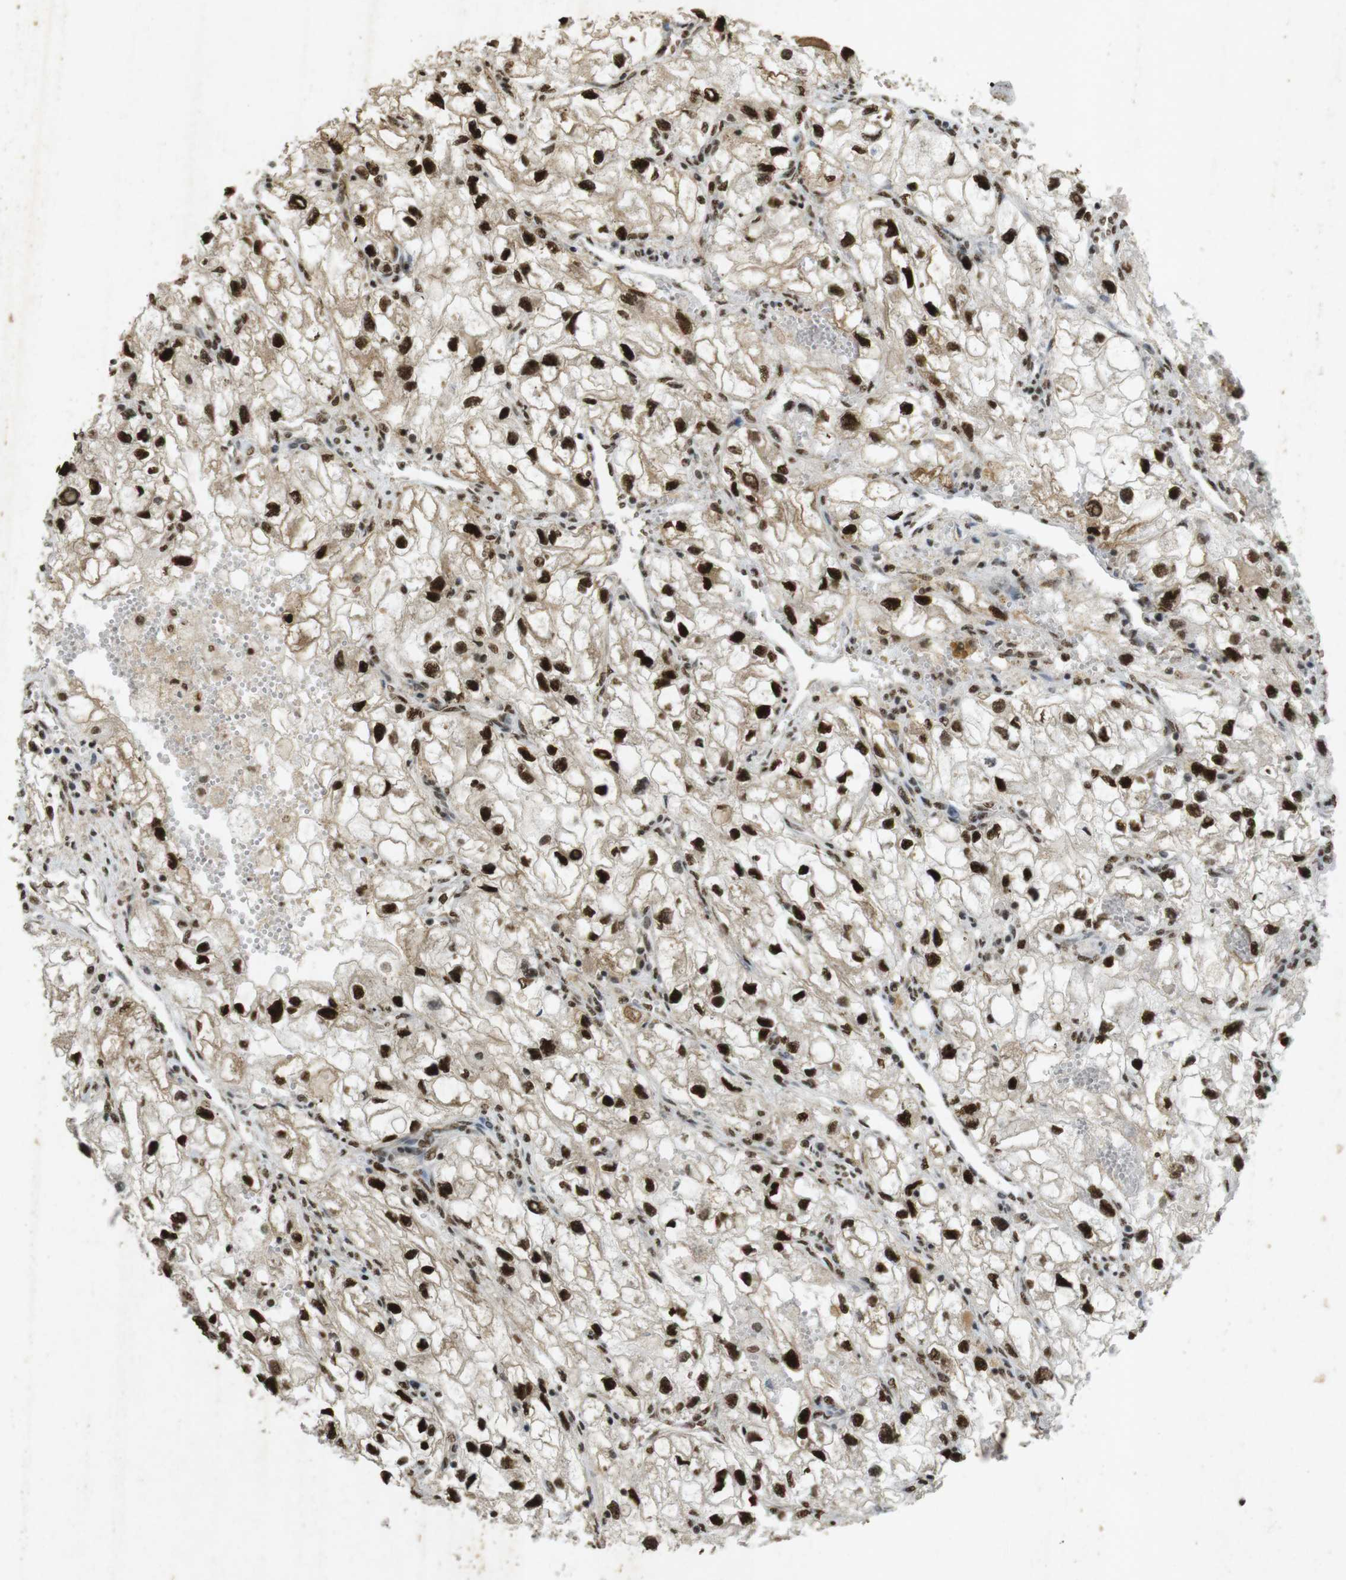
{"staining": {"intensity": "strong", "quantity": ">75%", "location": "nuclear"}, "tissue": "renal cancer", "cell_type": "Tumor cells", "image_type": "cancer", "snomed": [{"axis": "morphology", "description": "Adenocarcinoma, NOS"}, {"axis": "topography", "description": "Kidney"}], "caption": "Strong nuclear protein staining is appreciated in about >75% of tumor cells in renal adenocarcinoma.", "gene": "GATA4", "patient": {"sex": "female", "age": 70}}